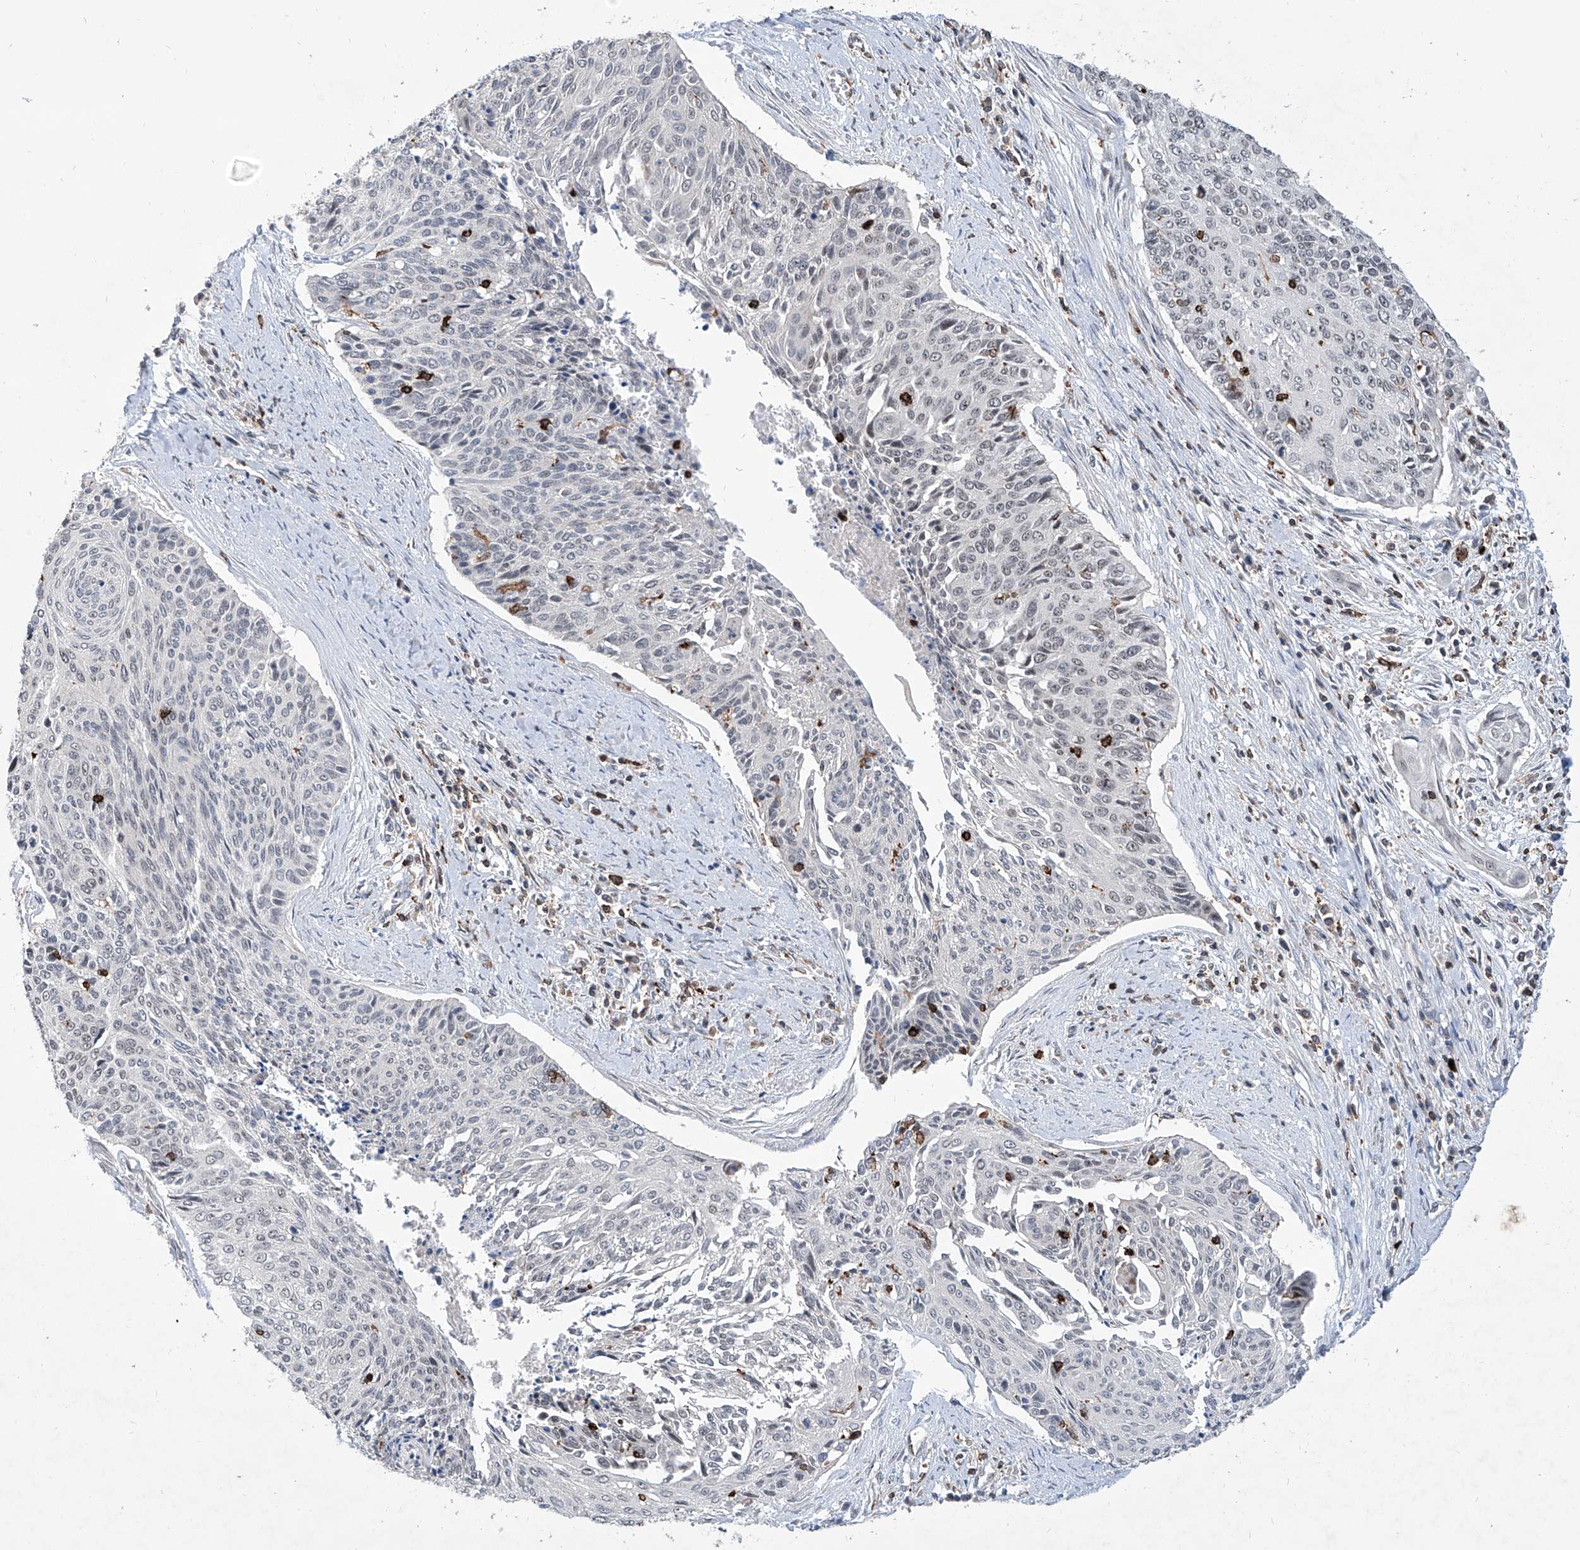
{"staining": {"intensity": "negative", "quantity": "none", "location": "none"}, "tissue": "cervical cancer", "cell_type": "Tumor cells", "image_type": "cancer", "snomed": [{"axis": "morphology", "description": "Squamous cell carcinoma, NOS"}, {"axis": "topography", "description": "Cervix"}], "caption": "Tumor cells are negative for protein expression in human cervical cancer. The staining is performed using DAB brown chromogen with nuclei counter-stained in using hematoxylin.", "gene": "ZBTB48", "patient": {"sex": "female", "age": 55}}